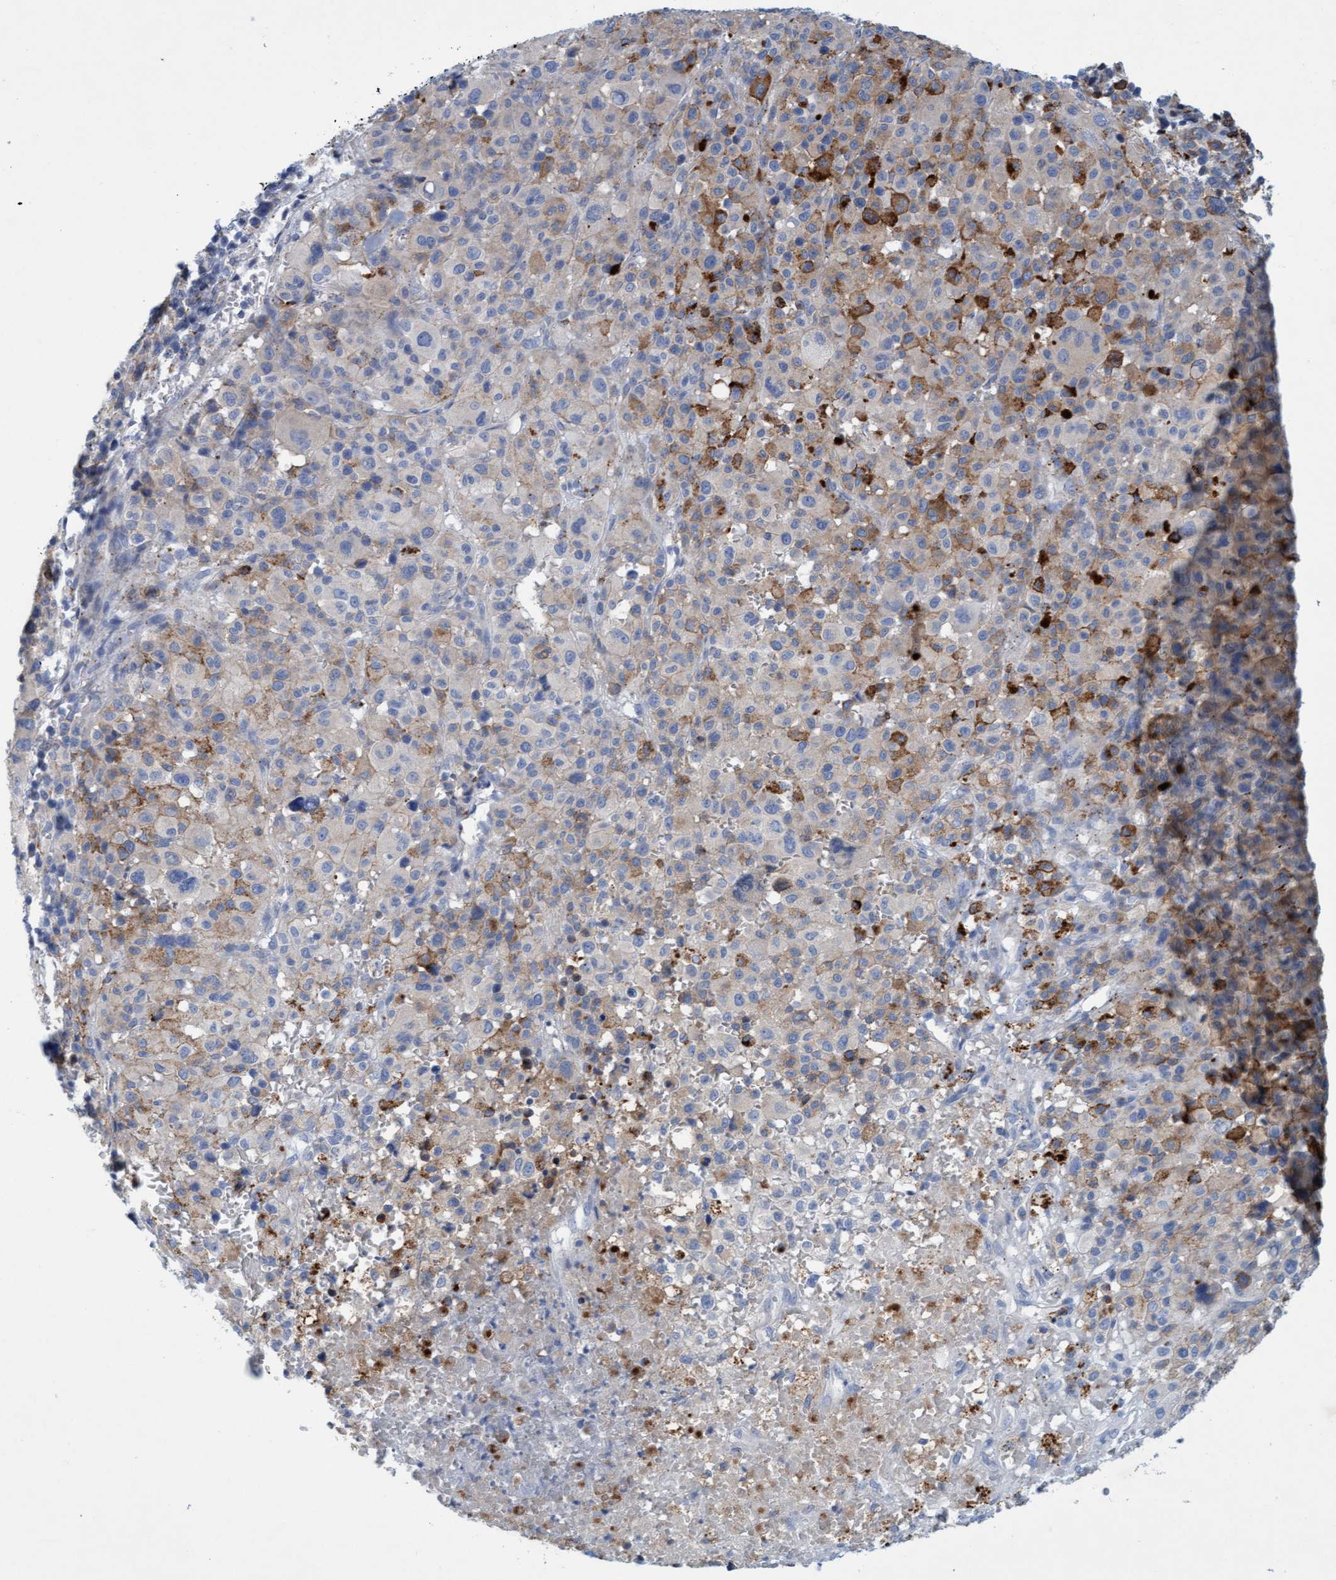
{"staining": {"intensity": "moderate", "quantity": "25%-75%", "location": "cytoplasmic/membranous"}, "tissue": "melanoma", "cell_type": "Tumor cells", "image_type": "cancer", "snomed": [{"axis": "morphology", "description": "Malignant melanoma, Metastatic site"}, {"axis": "topography", "description": "Skin"}], "caption": "The immunohistochemical stain shows moderate cytoplasmic/membranous expression in tumor cells of malignant melanoma (metastatic site) tissue.", "gene": "SGSH", "patient": {"sex": "female", "age": 74}}